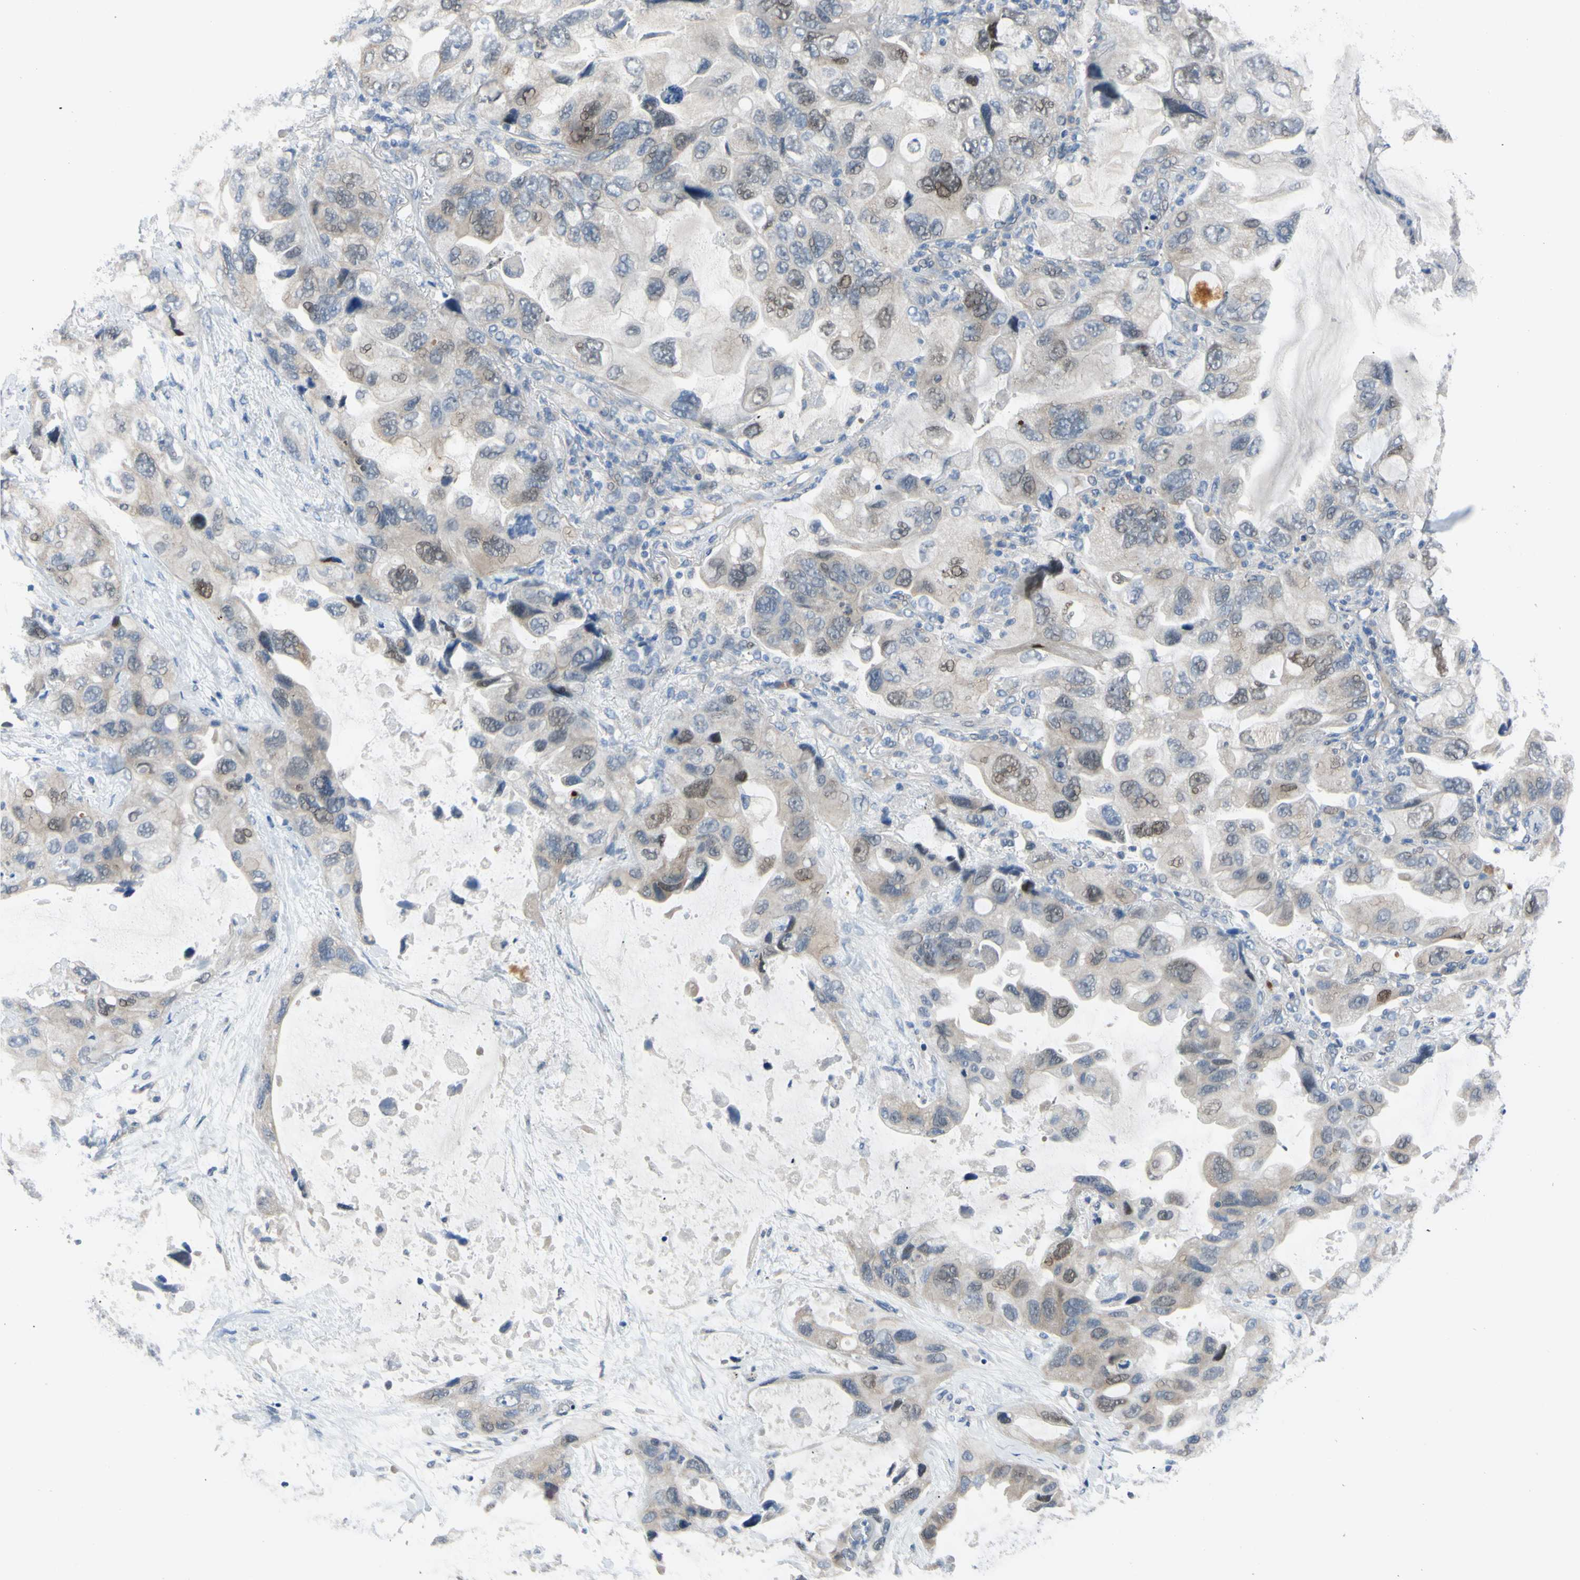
{"staining": {"intensity": "weak", "quantity": "25%-75%", "location": "cytoplasmic/membranous,nuclear"}, "tissue": "lung cancer", "cell_type": "Tumor cells", "image_type": "cancer", "snomed": [{"axis": "morphology", "description": "Squamous cell carcinoma, NOS"}, {"axis": "topography", "description": "Lung"}], "caption": "Squamous cell carcinoma (lung) stained for a protein exhibits weak cytoplasmic/membranous and nuclear positivity in tumor cells.", "gene": "LHX9", "patient": {"sex": "female", "age": 73}}